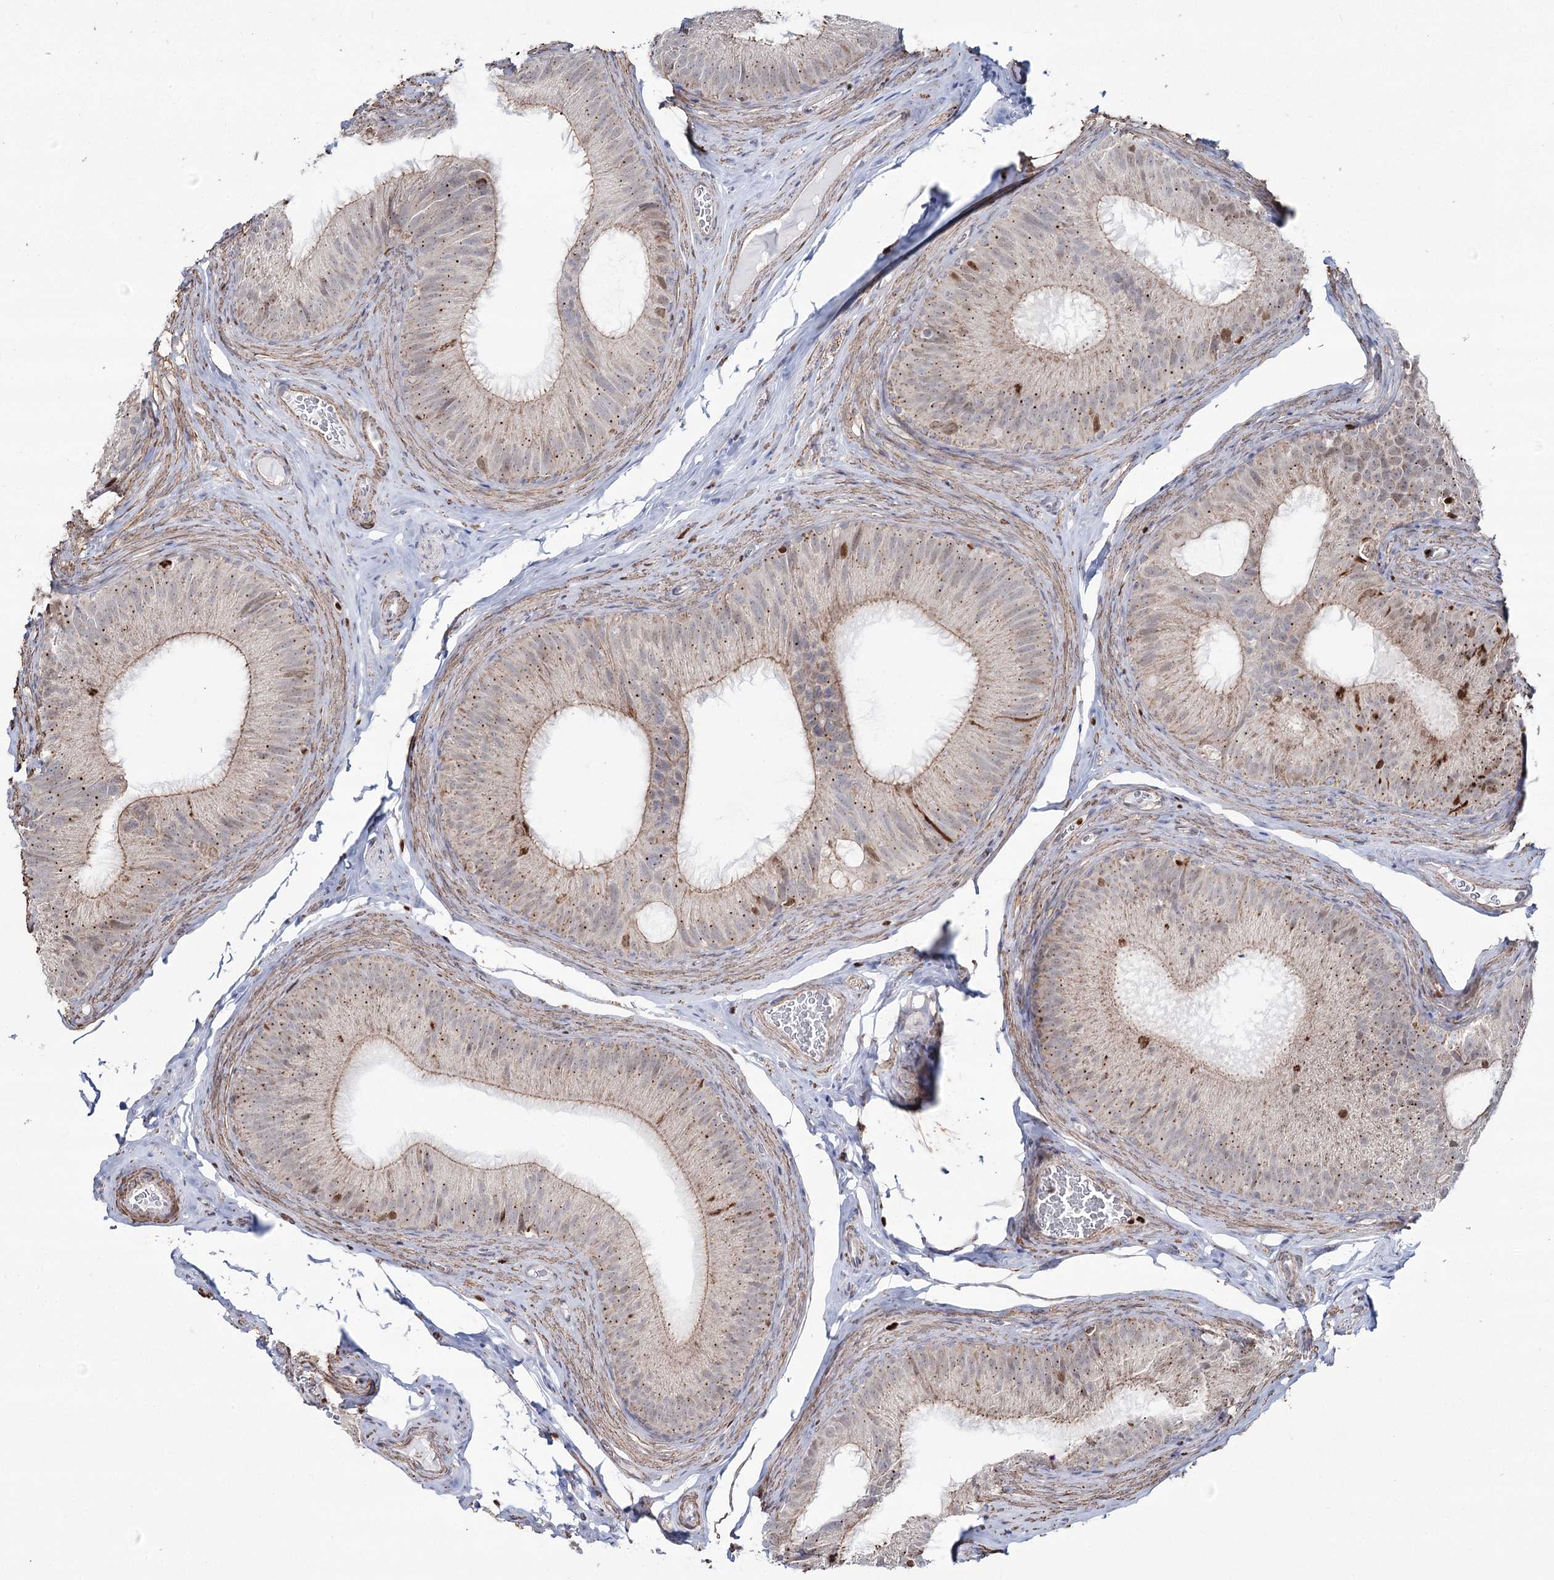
{"staining": {"intensity": "weak", "quantity": "25%-75%", "location": "cytoplasmic/membranous"}, "tissue": "epididymis", "cell_type": "Glandular cells", "image_type": "normal", "snomed": [{"axis": "morphology", "description": "Normal tissue, NOS"}, {"axis": "topography", "description": "Epididymis"}], "caption": "Glandular cells show low levels of weak cytoplasmic/membranous expression in about 25%-75% of cells in normal human epididymis. The protein is stained brown, and the nuclei are stained in blue (DAB (3,3'-diaminobenzidine) IHC with brightfield microscopy, high magnification).", "gene": "PDHX", "patient": {"sex": "male", "age": 34}}